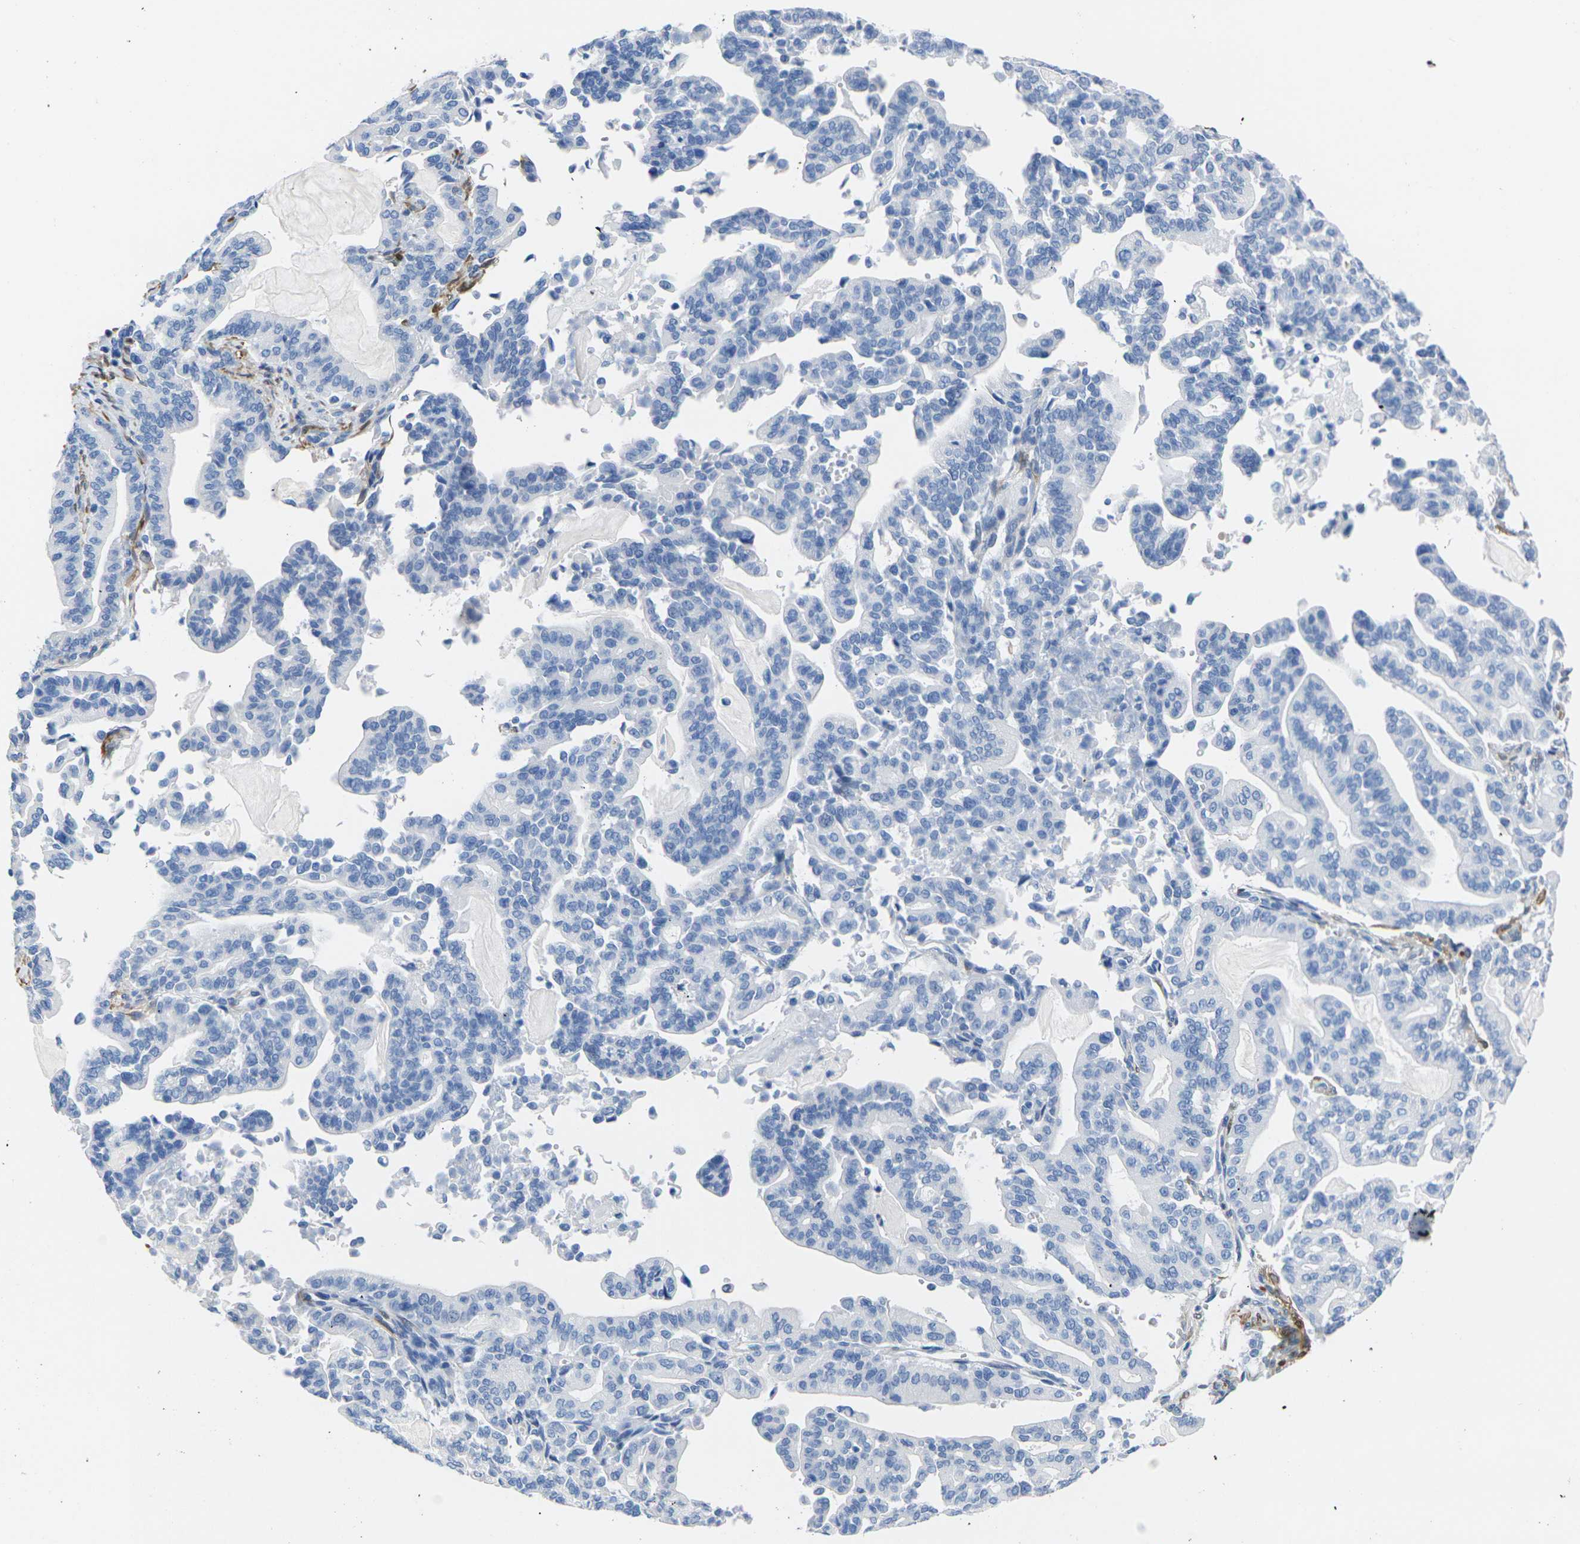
{"staining": {"intensity": "negative", "quantity": "none", "location": "none"}, "tissue": "pancreatic cancer", "cell_type": "Tumor cells", "image_type": "cancer", "snomed": [{"axis": "morphology", "description": "Adenocarcinoma, NOS"}, {"axis": "topography", "description": "Pancreas"}], "caption": "An immunohistochemistry image of pancreatic adenocarcinoma is shown. There is no staining in tumor cells of pancreatic adenocarcinoma.", "gene": "CNN1", "patient": {"sex": "male", "age": 63}}